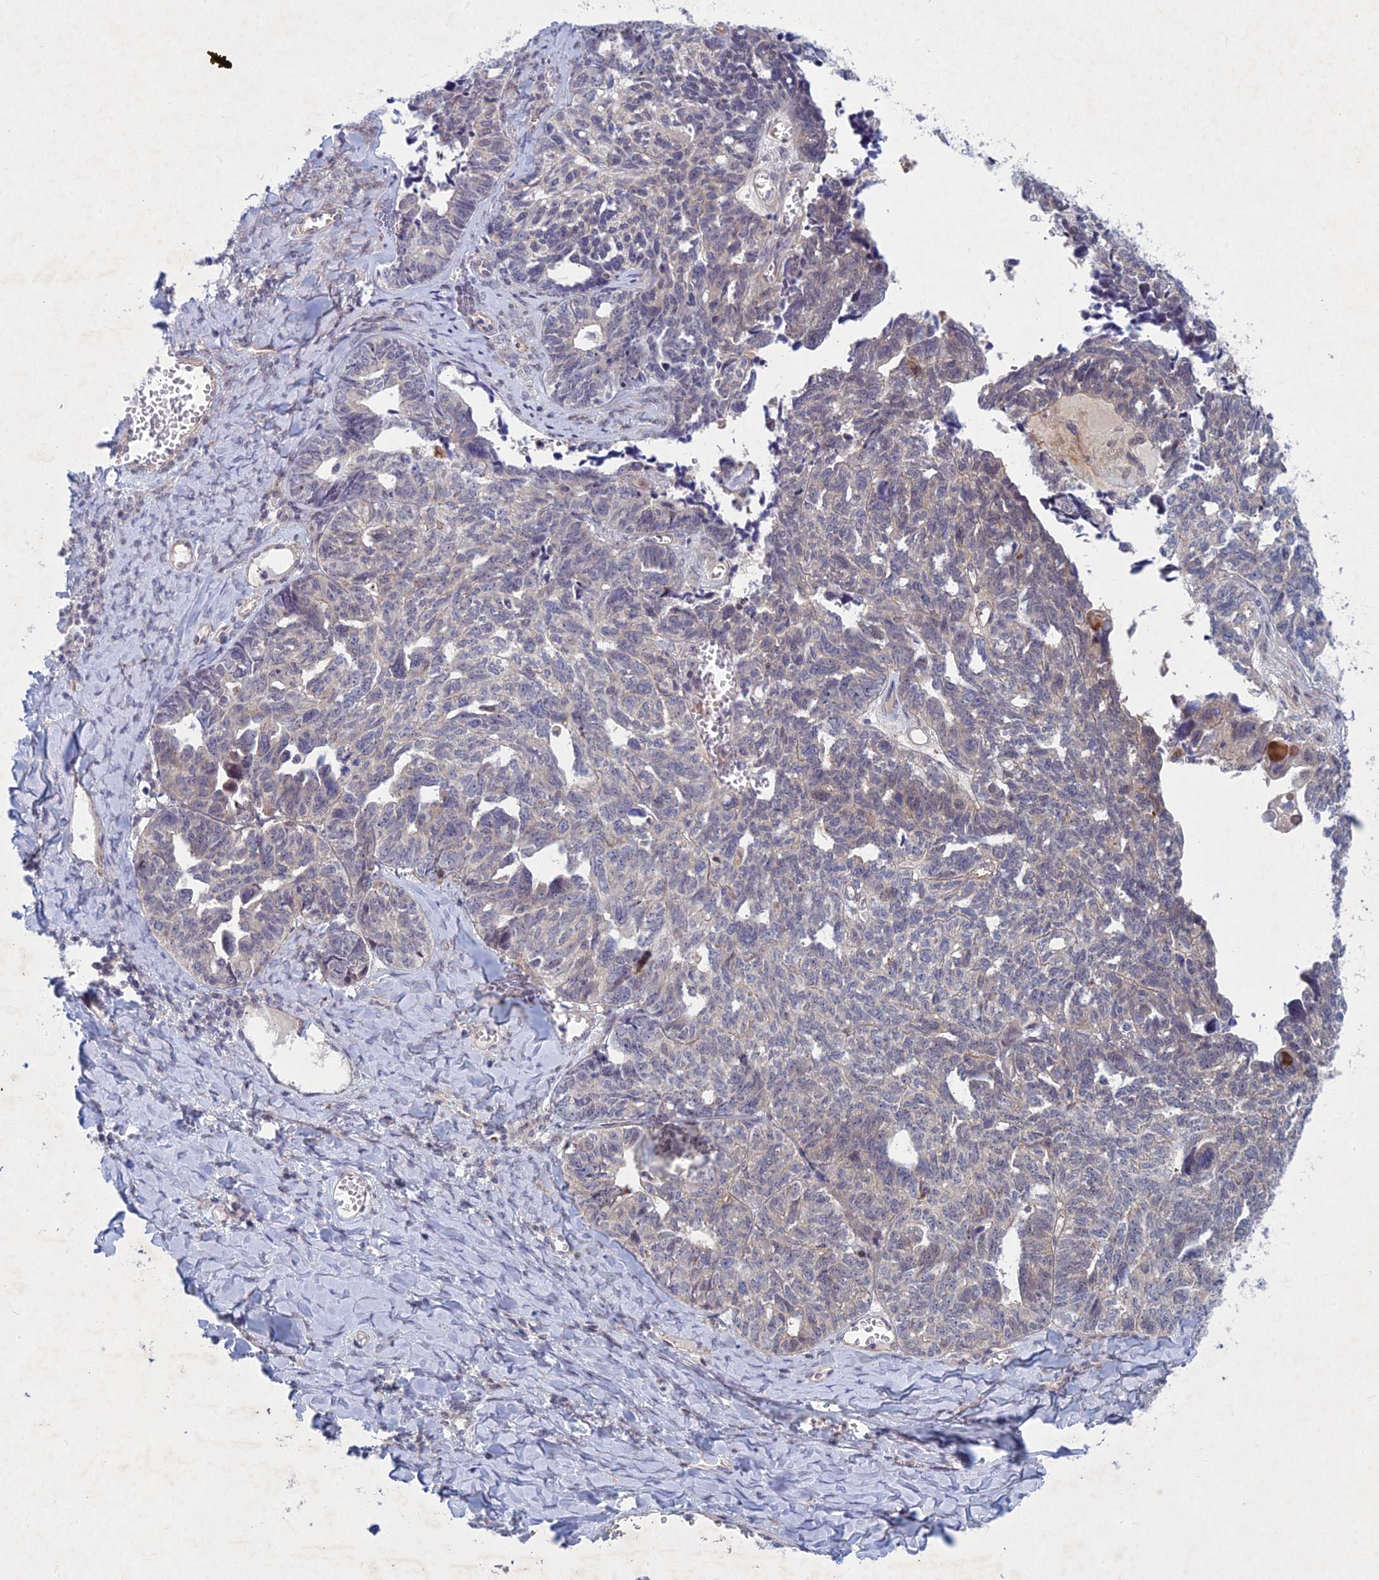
{"staining": {"intensity": "negative", "quantity": "none", "location": "none"}, "tissue": "ovarian cancer", "cell_type": "Tumor cells", "image_type": "cancer", "snomed": [{"axis": "morphology", "description": "Cystadenocarcinoma, serous, NOS"}, {"axis": "topography", "description": "Ovary"}], "caption": "This is an immunohistochemistry image of human ovarian serous cystadenocarcinoma. There is no staining in tumor cells.", "gene": "PTHLH", "patient": {"sex": "female", "age": 79}}